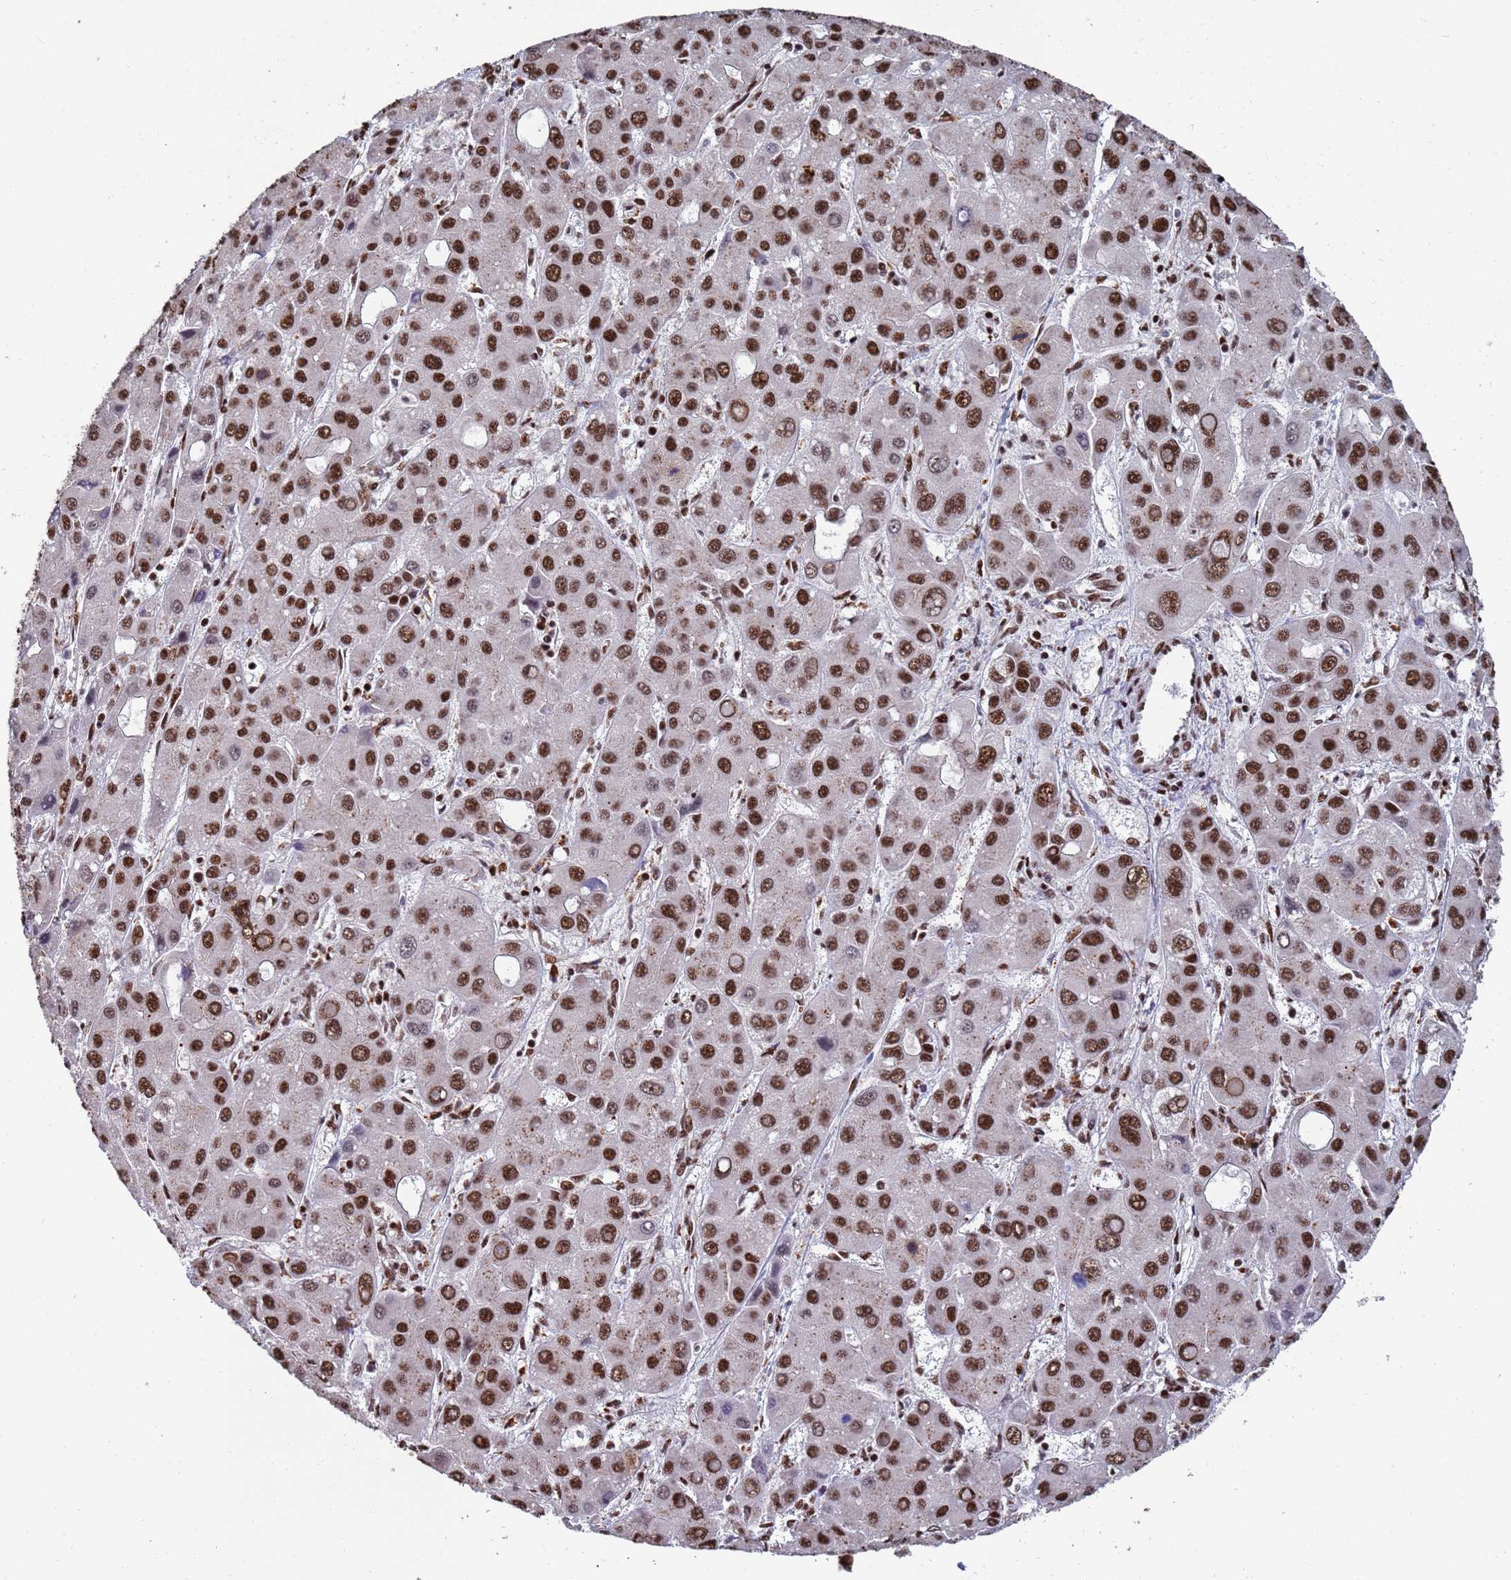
{"staining": {"intensity": "strong", "quantity": ">75%", "location": "nuclear"}, "tissue": "liver cancer", "cell_type": "Tumor cells", "image_type": "cancer", "snomed": [{"axis": "morphology", "description": "Carcinoma, Hepatocellular, NOS"}, {"axis": "topography", "description": "Liver"}], "caption": "Liver hepatocellular carcinoma was stained to show a protein in brown. There is high levels of strong nuclear staining in about >75% of tumor cells.", "gene": "SF3B2", "patient": {"sex": "male", "age": 55}}